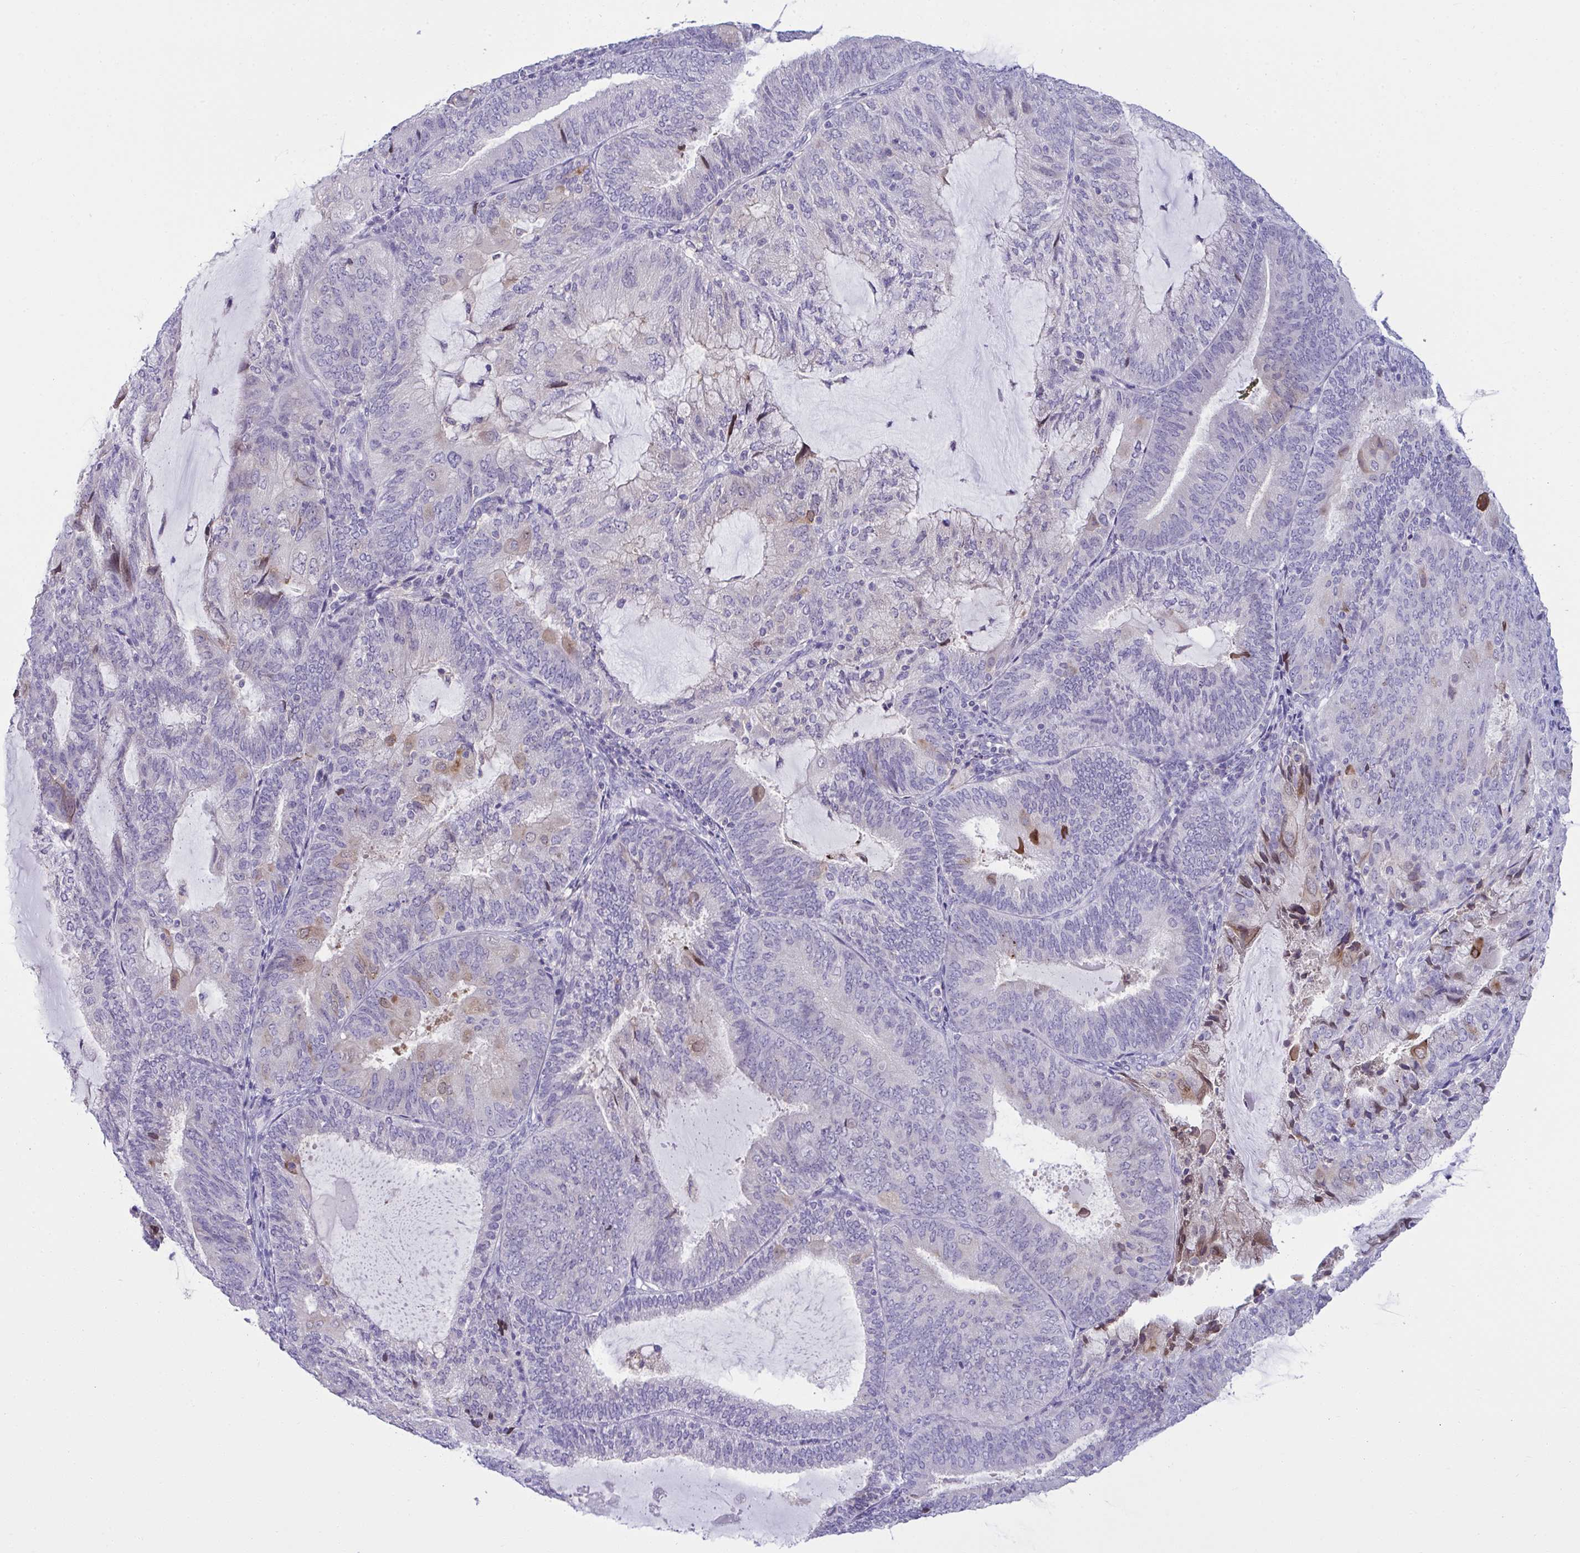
{"staining": {"intensity": "negative", "quantity": "none", "location": "none"}, "tissue": "endometrial cancer", "cell_type": "Tumor cells", "image_type": "cancer", "snomed": [{"axis": "morphology", "description": "Adenocarcinoma, NOS"}, {"axis": "topography", "description": "Endometrium"}], "caption": "Adenocarcinoma (endometrial) was stained to show a protein in brown. There is no significant staining in tumor cells. The staining is performed using DAB (3,3'-diaminobenzidine) brown chromogen with nuclei counter-stained in using hematoxylin.", "gene": "RGPD5", "patient": {"sex": "female", "age": 81}}